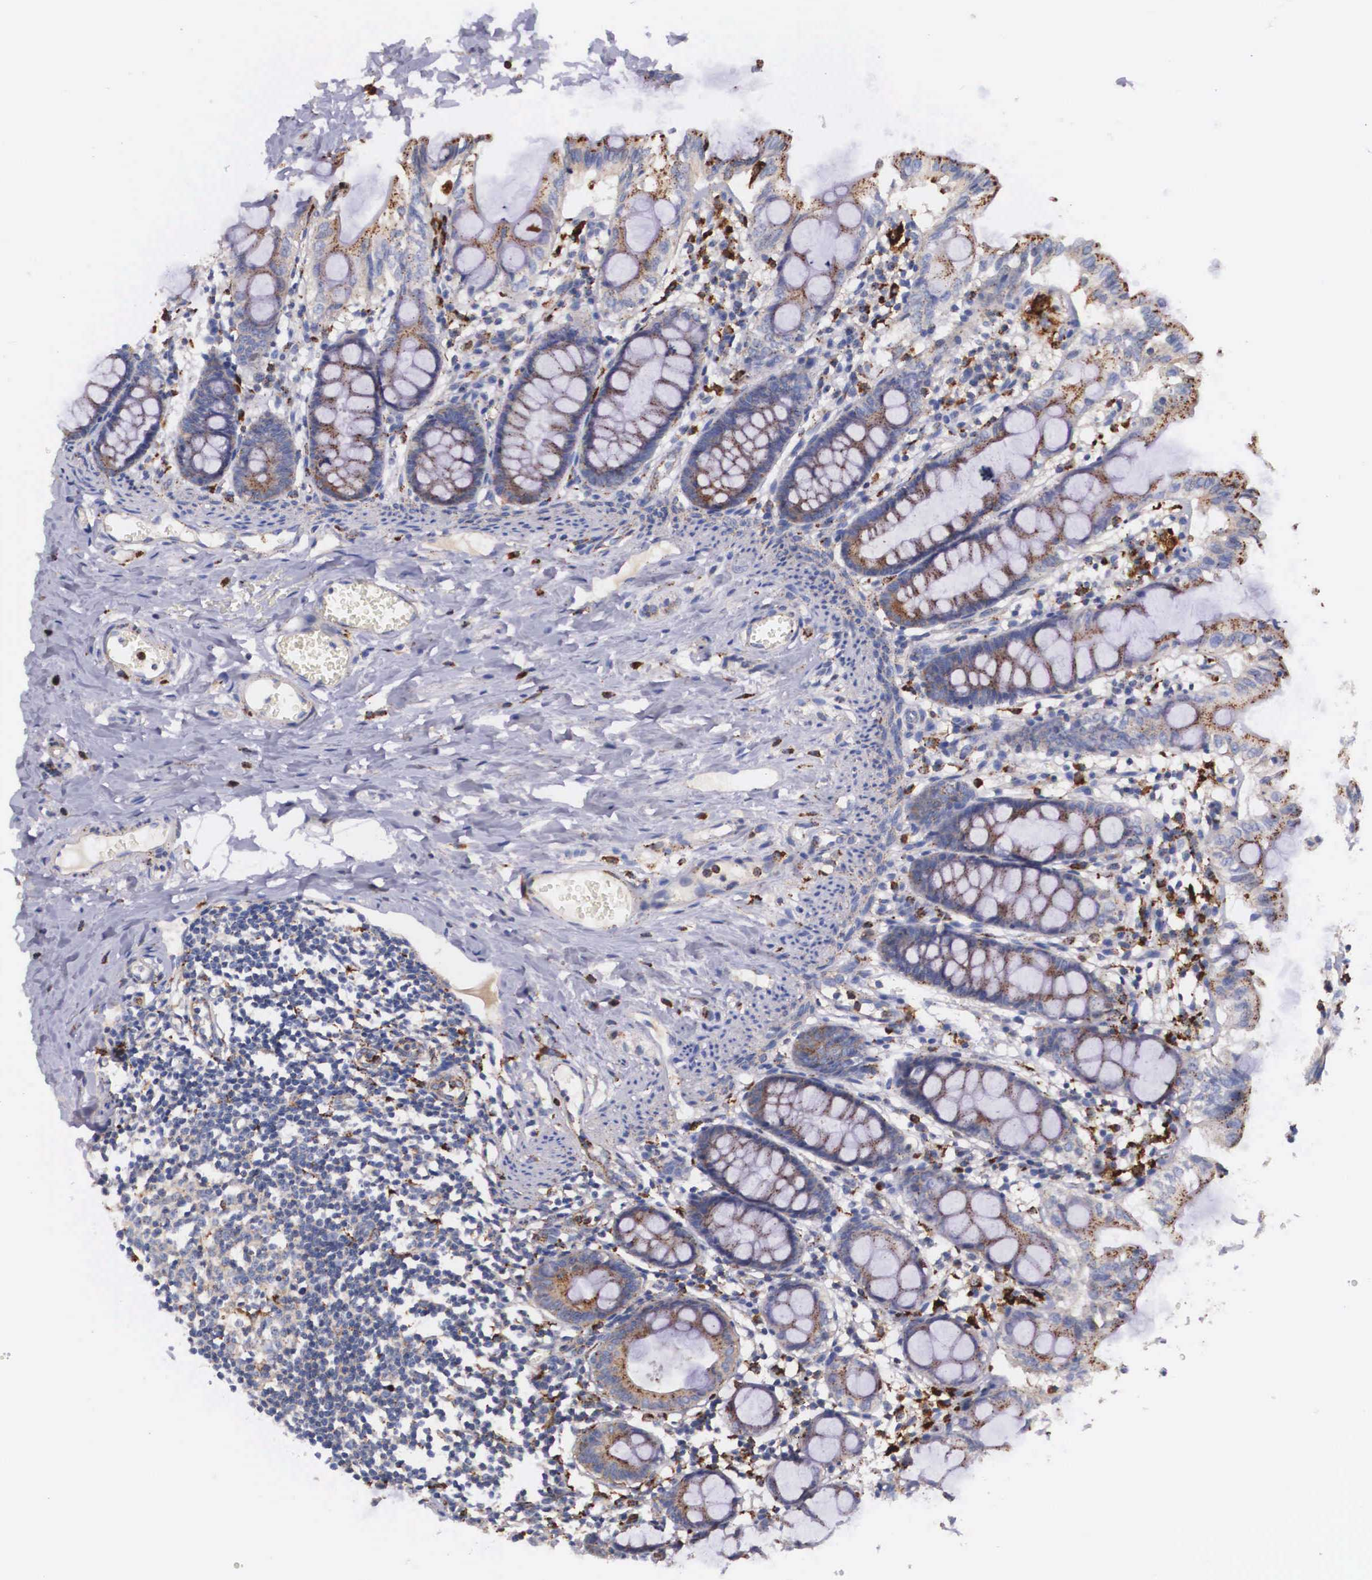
{"staining": {"intensity": "moderate", "quantity": ">75%", "location": "cytoplasmic/membranous"}, "tissue": "colon", "cell_type": "Endothelial cells", "image_type": "normal", "snomed": [{"axis": "morphology", "description": "Normal tissue, NOS"}, {"axis": "topography", "description": "Colon"}], "caption": "Approximately >75% of endothelial cells in unremarkable colon demonstrate moderate cytoplasmic/membranous protein staining as visualized by brown immunohistochemical staining.", "gene": "NAGA", "patient": {"sex": "male", "age": 1}}